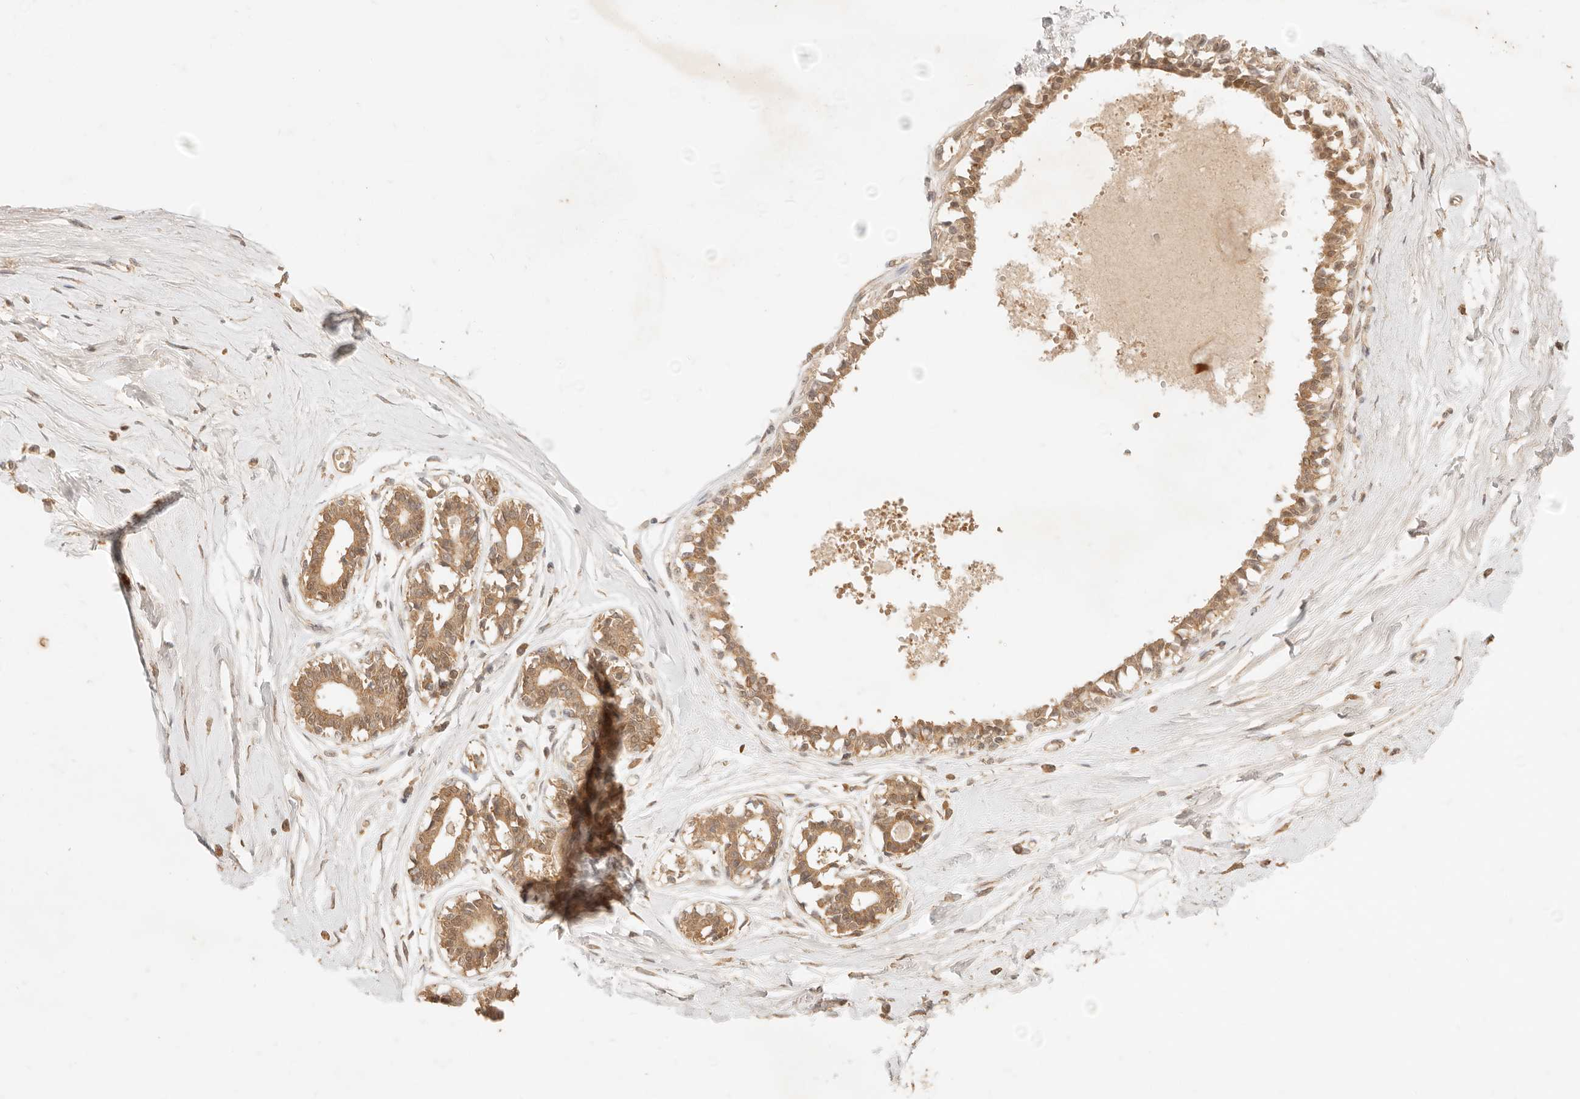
{"staining": {"intensity": "weak", "quantity": "25%-75%", "location": "cytoplasmic/membranous"}, "tissue": "breast", "cell_type": "Adipocytes", "image_type": "normal", "snomed": [{"axis": "morphology", "description": "Normal tissue, NOS"}, {"axis": "topography", "description": "Breast"}], "caption": "Immunohistochemistry (DAB) staining of benign breast demonstrates weak cytoplasmic/membranous protein expression in about 25%-75% of adipocytes. (IHC, brightfield microscopy, high magnification).", "gene": "TRIM11", "patient": {"sex": "female", "age": 45}}